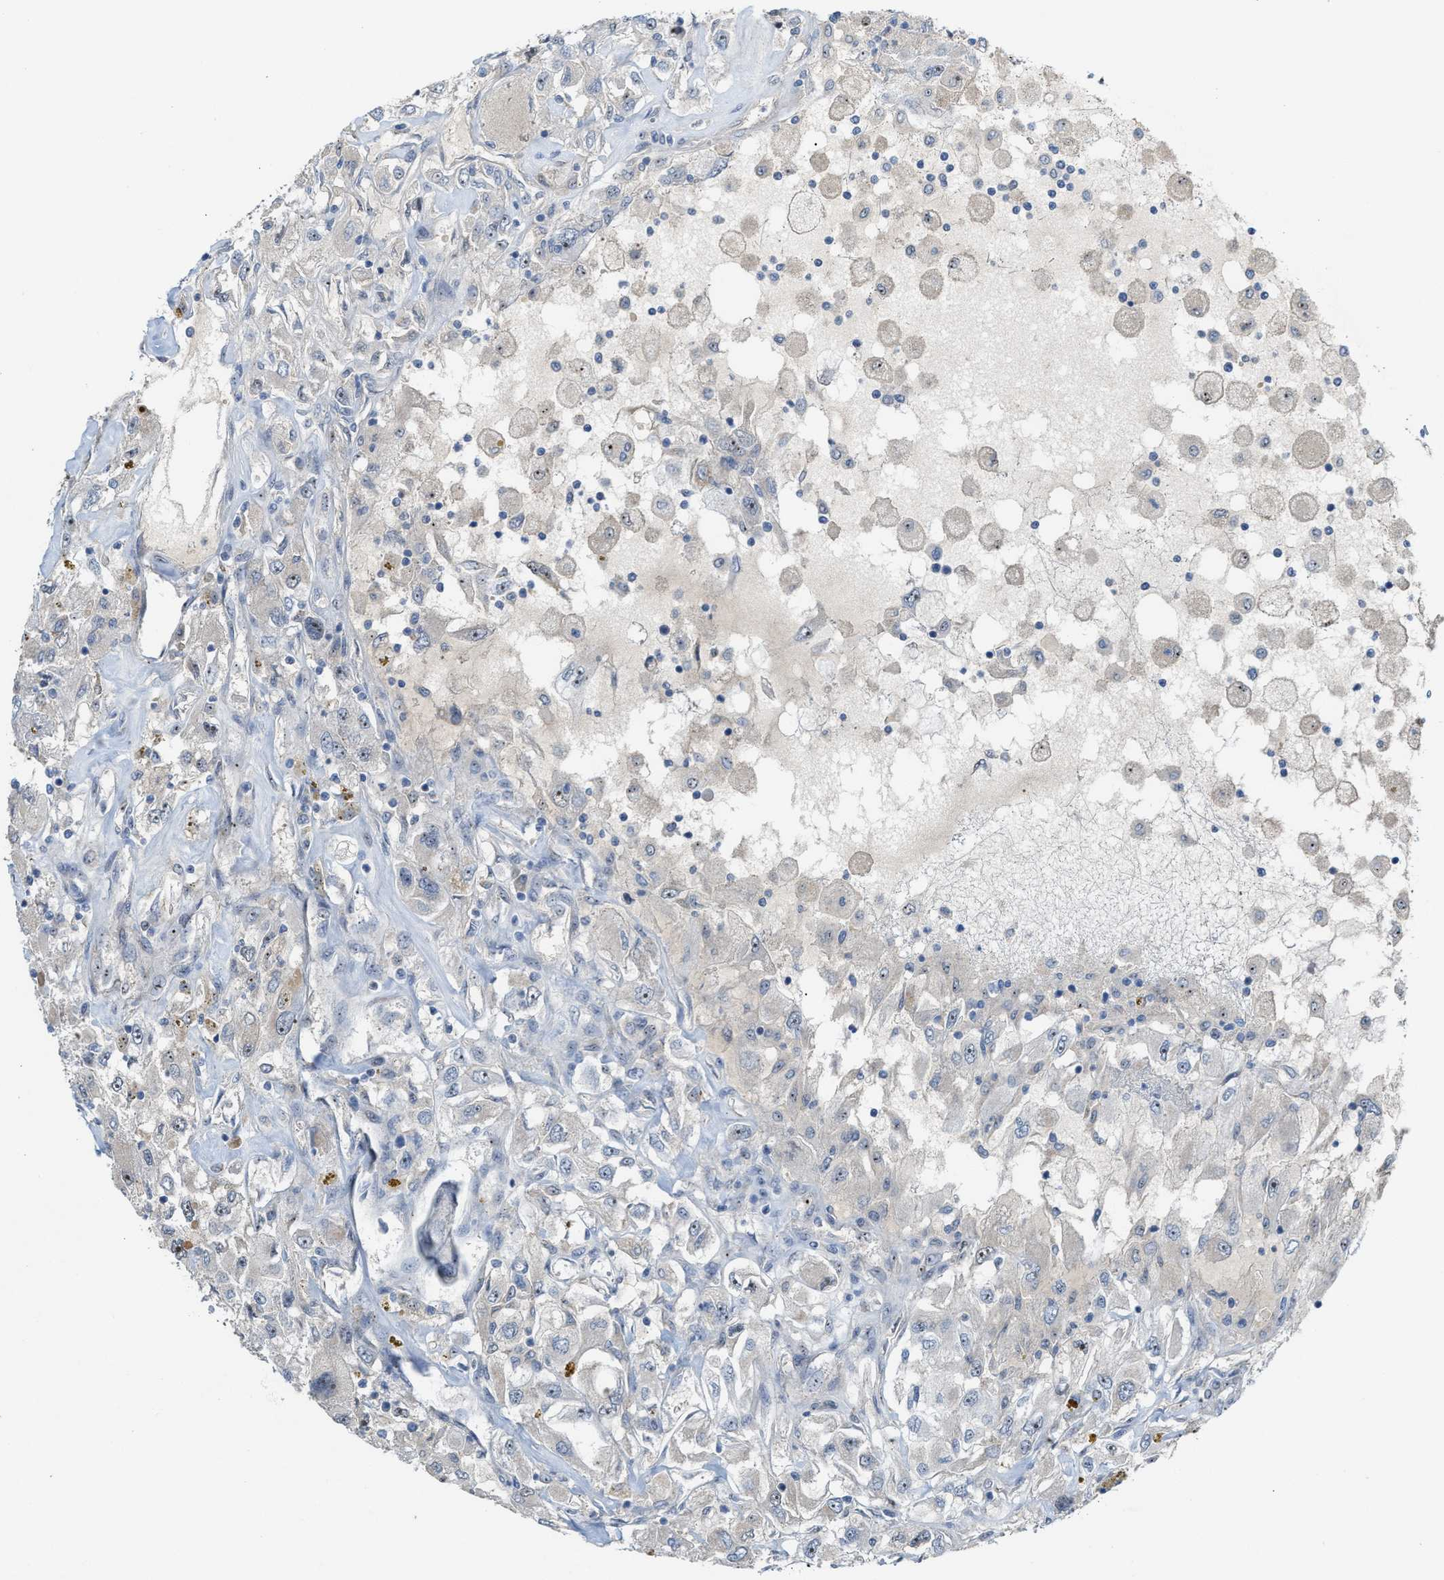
{"staining": {"intensity": "negative", "quantity": "none", "location": "none"}, "tissue": "renal cancer", "cell_type": "Tumor cells", "image_type": "cancer", "snomed": [{"axis": "morphology", "description": "Adenocarcinoma, NOS"}, {"axis": "topography", "description": "Kidney"}], "caption": "Renal cancer (adenocarcinoma) was stained to show a protein in brown. There is no significant expression in tumor cells.", "gene": "ZNF783", "patient": {"sex": "female", "age": 52}}